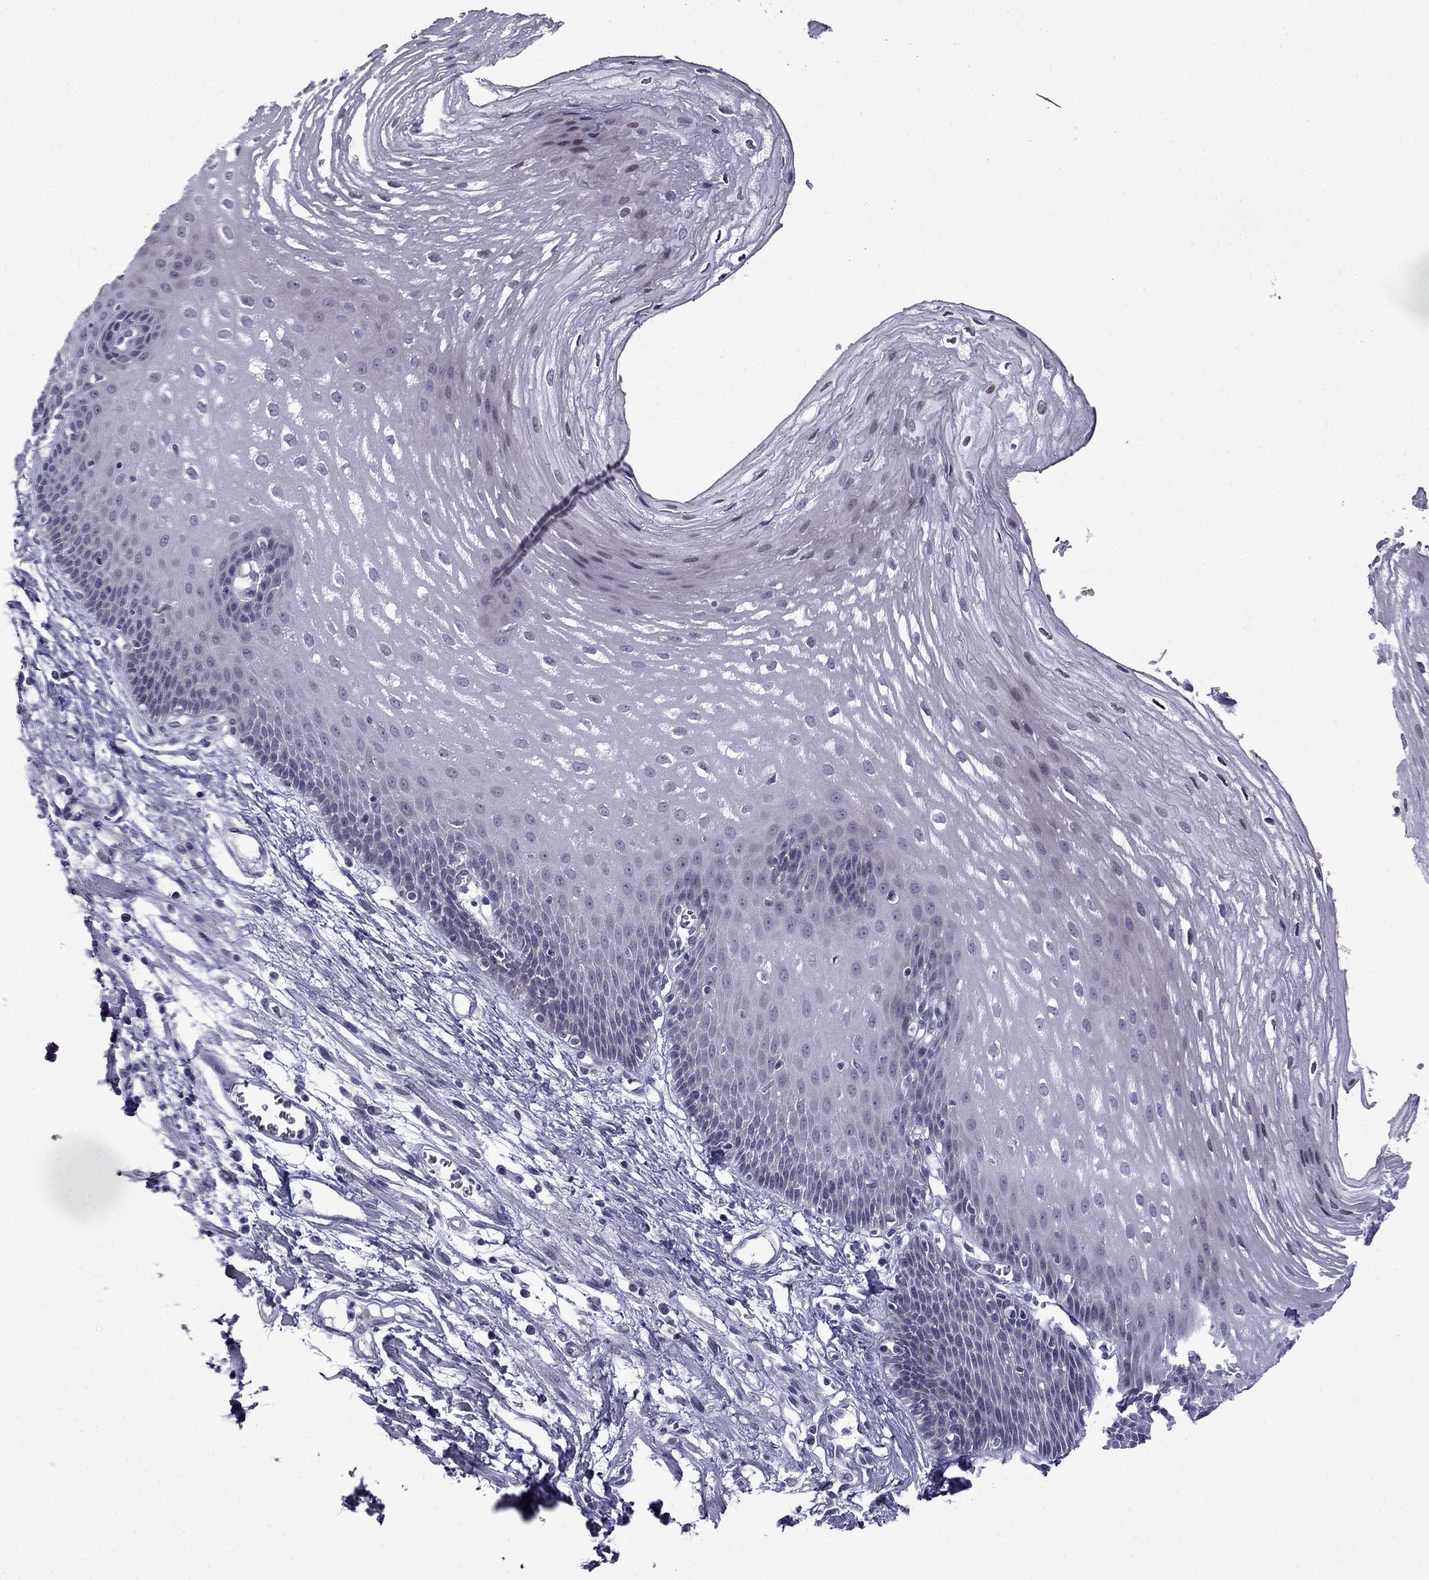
{"staining": {"intensity": "negative", "quantity": "none", "location": "none"}, "tissue": "esophagus", "cell_type": "Squamous epithelial cells", "image_type": "normal", "snomed": [{"axis": "morphology", "description": "Normal tissue, NOS"}, {"axis": "topography", "description": "Esophagus"}], "caption": "A high-resolution micrograph shows immunohistochemistry staining of normal esophagus, which reveals no significant staining in squamous epithelial cells.", "gene": "POM121L12", "patient": {"sex": "male", "age": 72}}